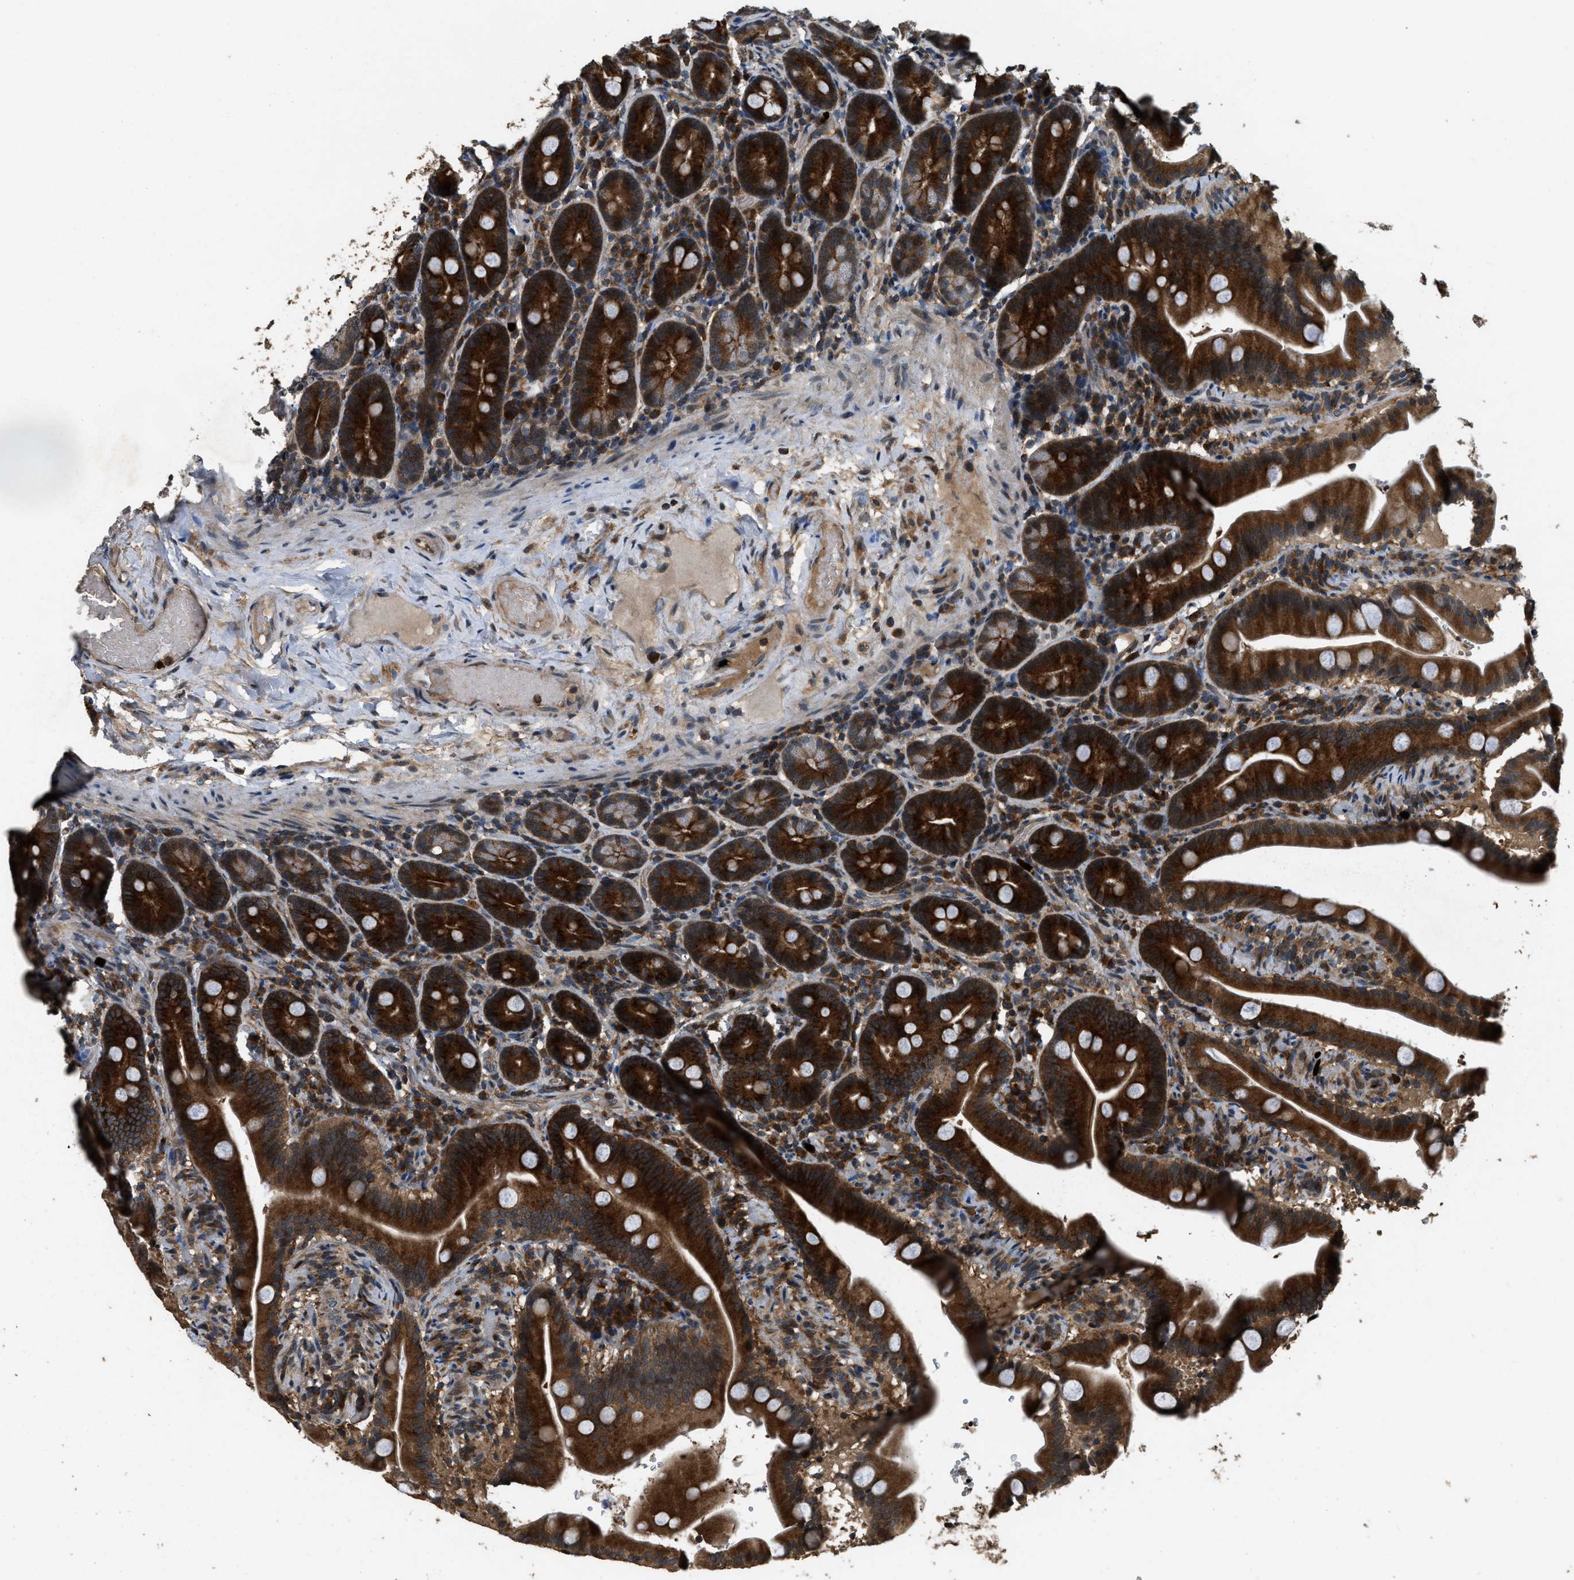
{"staining": {"intensity": "strong", "quantity": ">75%", "location": "cytoplasmic/membranous"}, "tissue": "duodenum", "cell_type": "Glandular cells", "image_type": "normal", "snomed": [{"axis": "morphology", "description": "Normal tissue, NOS"}, {"axis": "topography", "description": "Duodenum"}], "caption": "Brown immunohistochemical staining in benign duodenum shows strong cytoplasmic/membranous staining in approximately >75% of glandular cells.", "gene": "RNF141", "patient": {"sex": "male", "age": 54}}